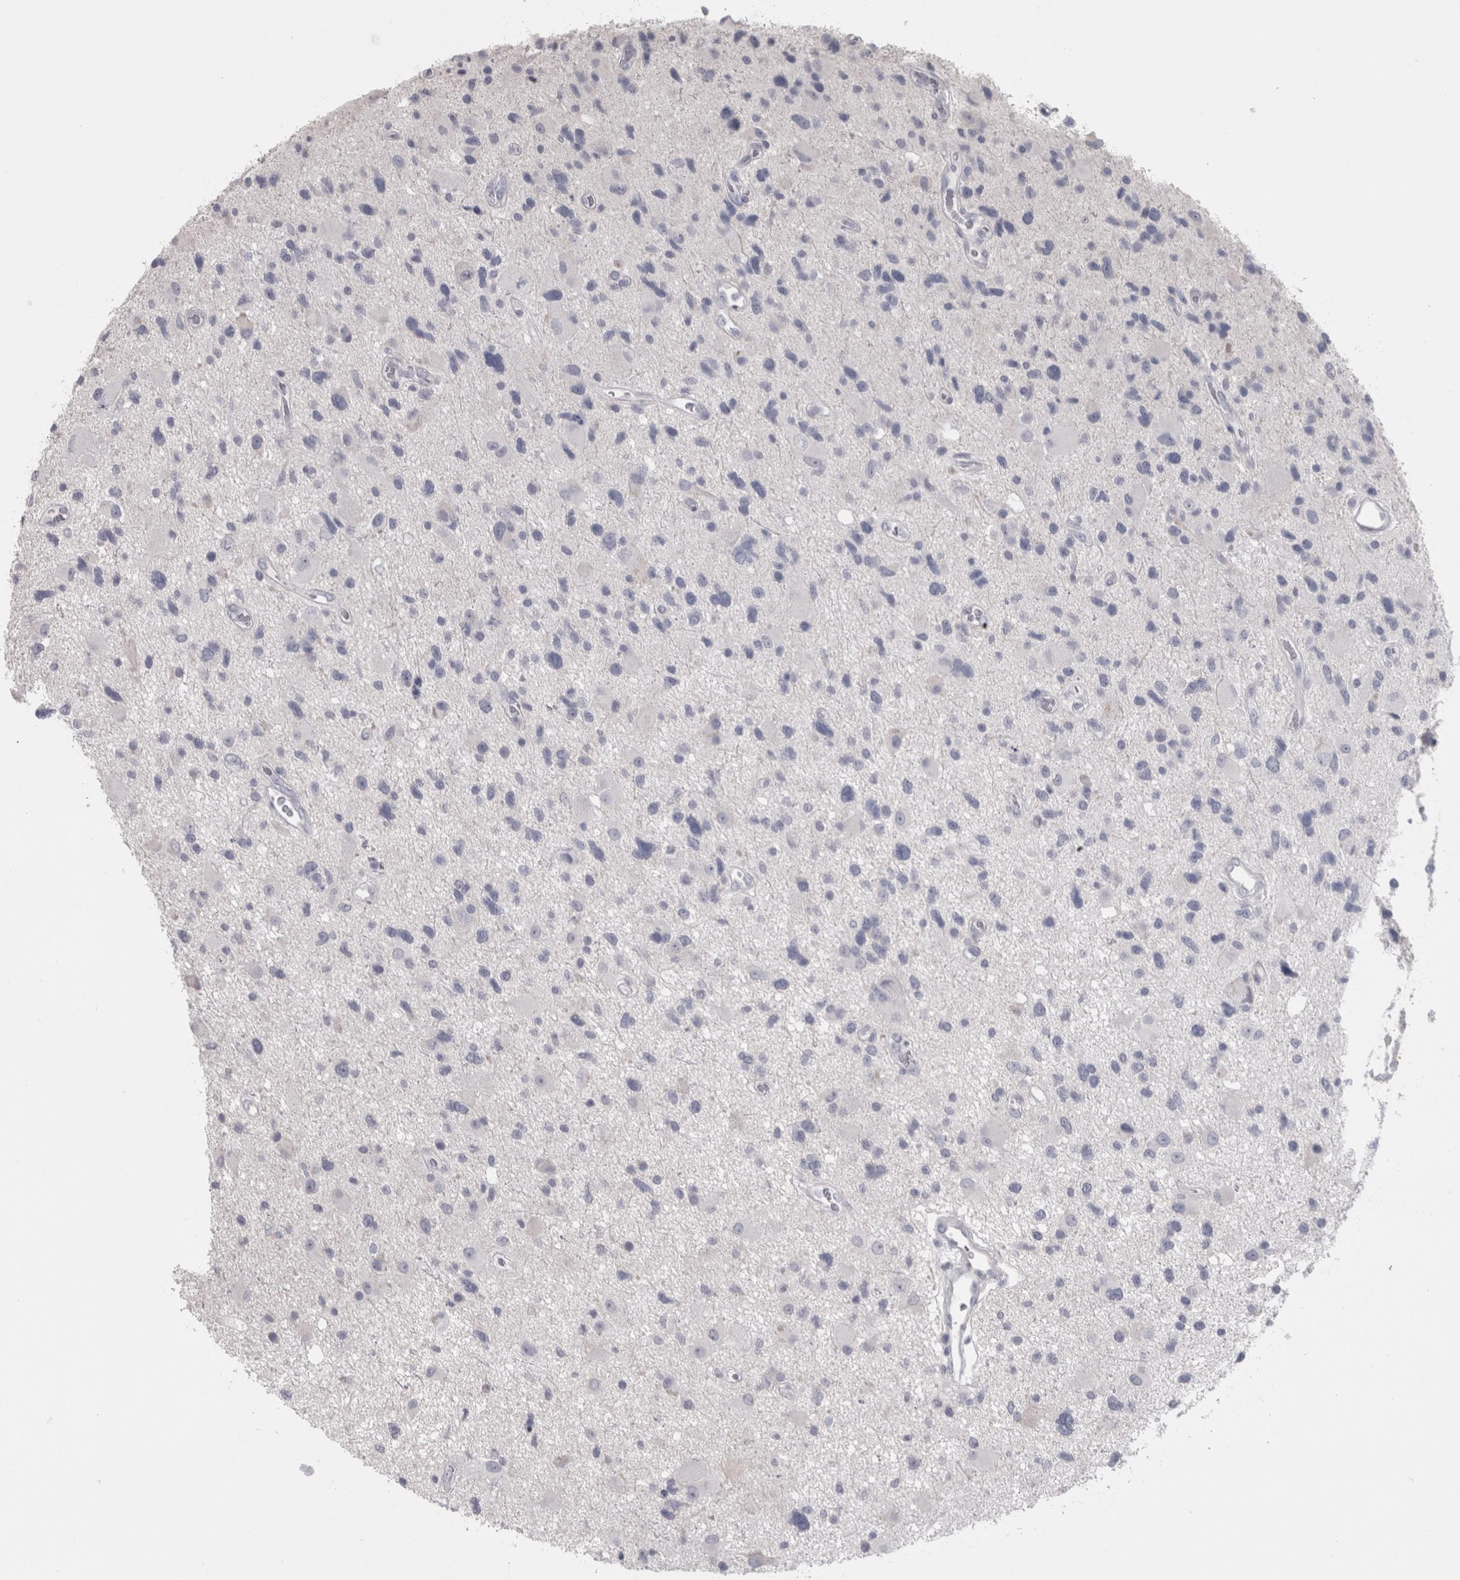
{"staining": {"intensity": "negative", "quantity": "none", "location": "none"}, "tissue": "glioma", "cell_type": "Tumor cells", "image_type": "cancer", "snomed": [{"axis": "morphology", "description": "Glioma, malignant, High grade"}, {"axis": "topography", "description": "Brain"}], "caption": "Immunohistochemistry (IHC) histopathology image of neoplastic tissue: human malignant glioma (high-grade) stained with DAB (3,3'-diaminobenzidine) demonstrates no significant protein positivity in tumor cells. The staining is performed using DAB (3,3'-diaminobenzidine) brown chromogen with nuclei counter-stained in using hematoxylin.", "gene": "MSMB", "patient": {"sex": "male", "age": 33}}